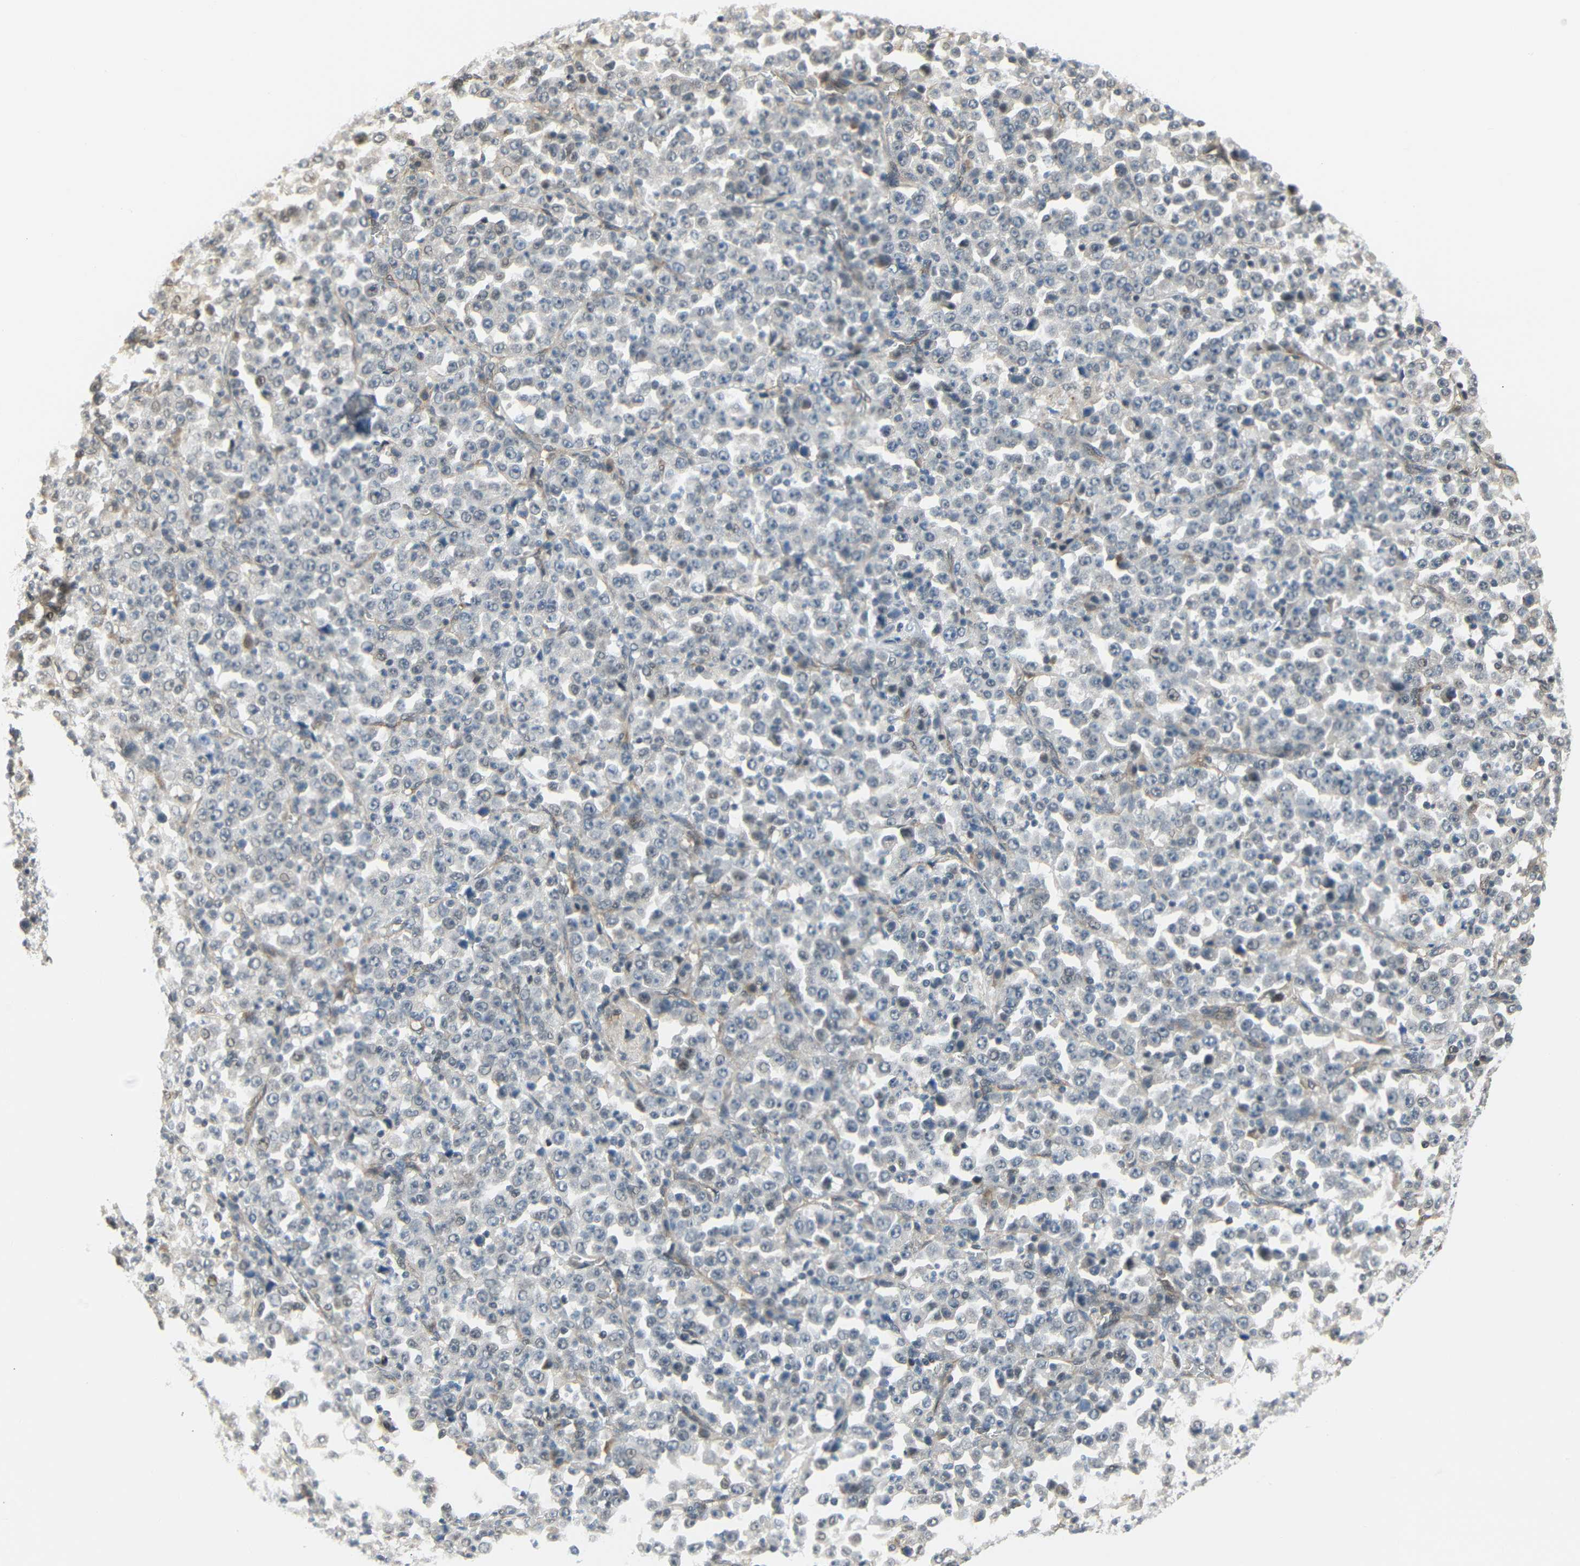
{"staining": {"intensity": "negative", "quantity": "none", "location": "none"}, "tissue": "stomach cancer", "cell_type": "Tumor cells", "image_type": "cancer", "snomed": [{"axis": "morphology", "description": "Normal tissue, NOS"}, {"axis": "morphology", "description": "Adenocarcinoma, NOS"}, {"axis": "topography", "description": "Stomach, upper"}, {"axis": "topography", "description": "Stomach"}], "caption": "Protein analysis of adenocarcinoma (stomach) displays no significant positivity in tumor cells.", "gene": "IMPG2", "patient": {"sex": "male", "age": 59}}